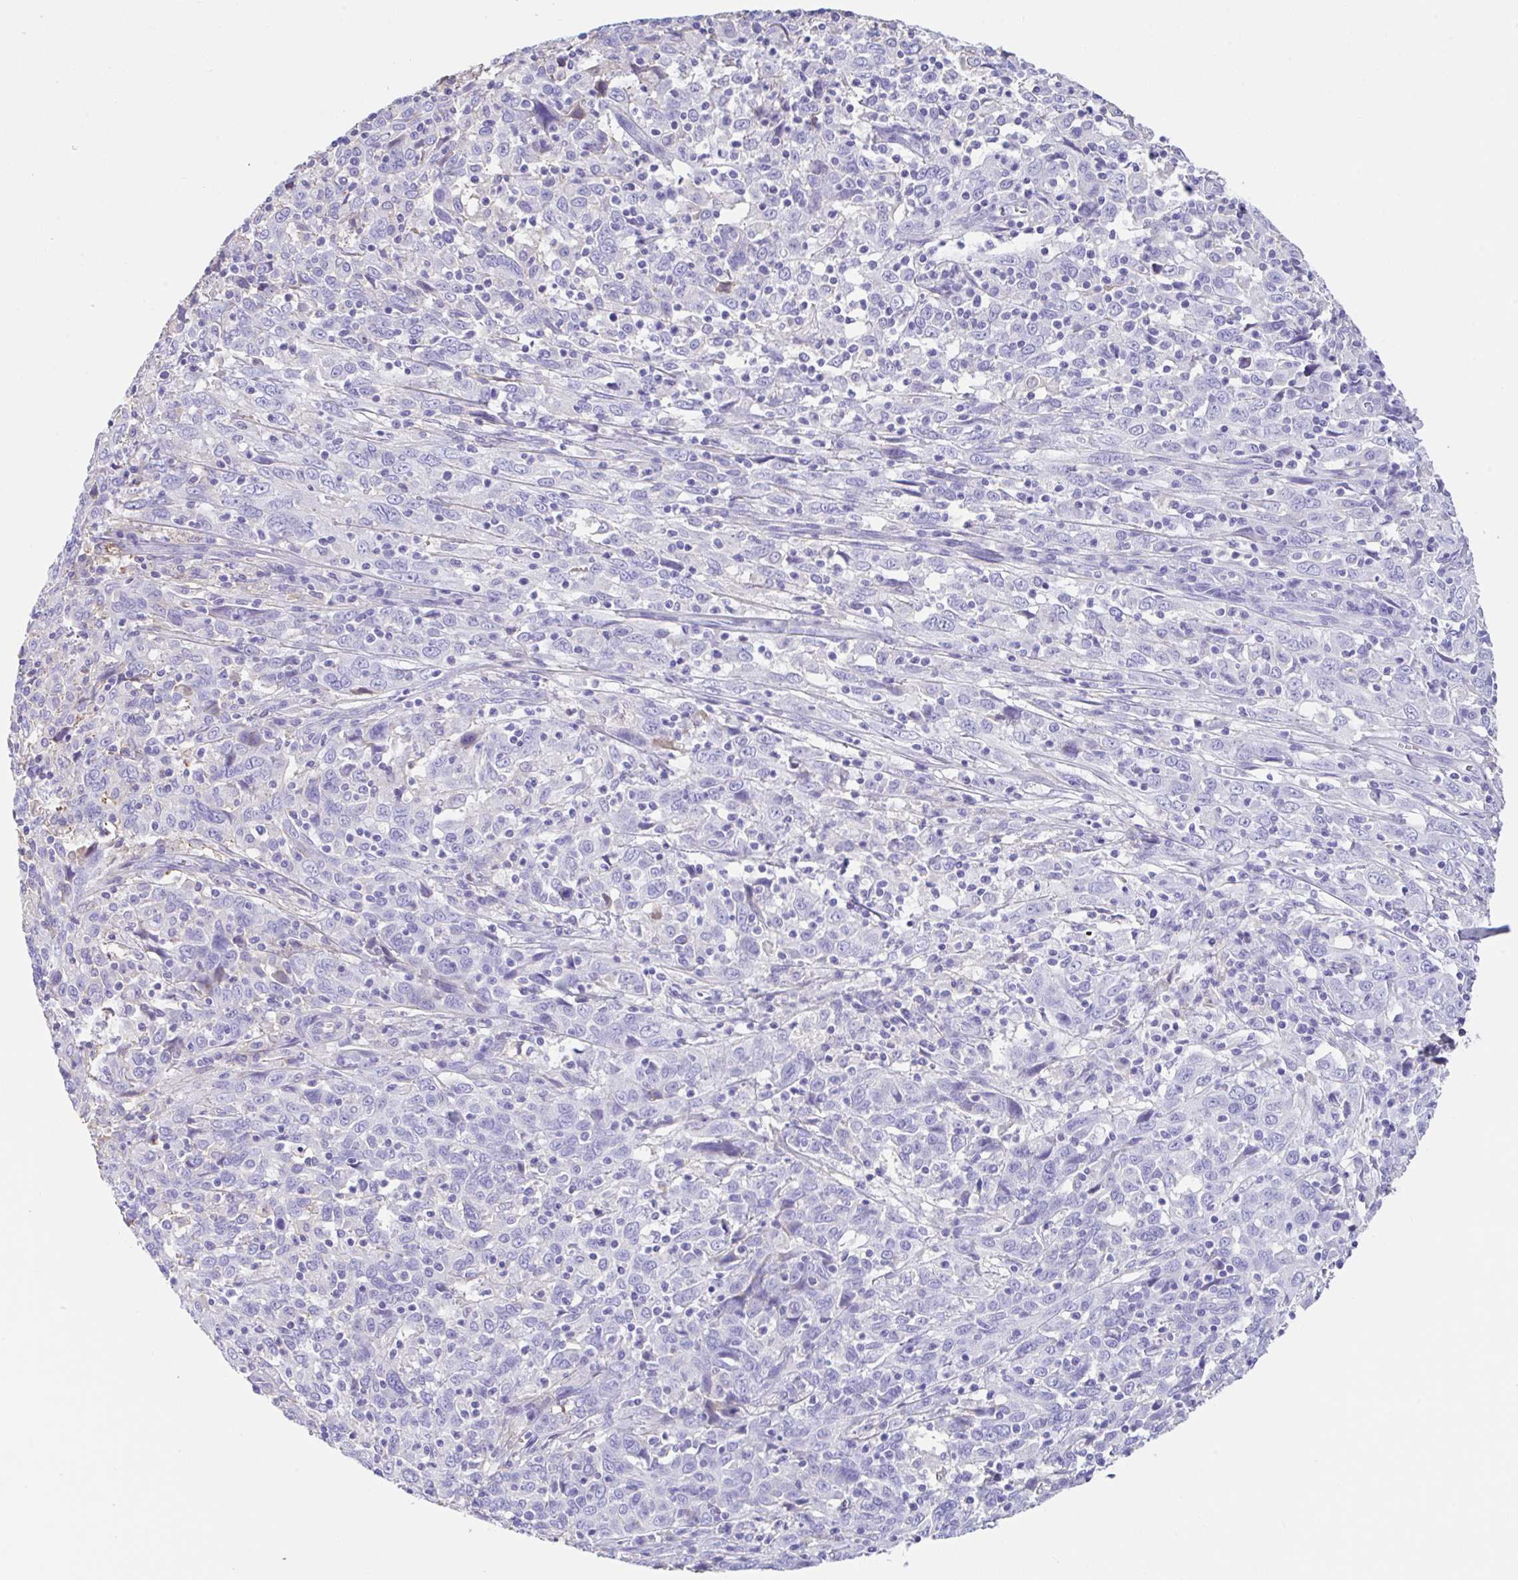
{"staining": {"intensity": "negative", "quantity": "none", "location": "none"}, "tissue": "cervical cancer", "cell_type": "Tumor cells", "image_type": "cancer", "snomed": [{"axis": "morphology", "description": "Squamous cell carcinoma, NOS"}, {"axis": "topography", "description": "Cervix"}], "caption": "Tumor cells show no significant protein positivity in cervical cancer (squamous cell carcinoma). (Stains: DAB (3,3'-diaminobenzidine) immunohistochemistry with hematoxylin counter stain, Microscopy: brightfield microscopy at high magnification).", "gene": "HOXC12", "patient": {"sex": "female", "age": 46}}